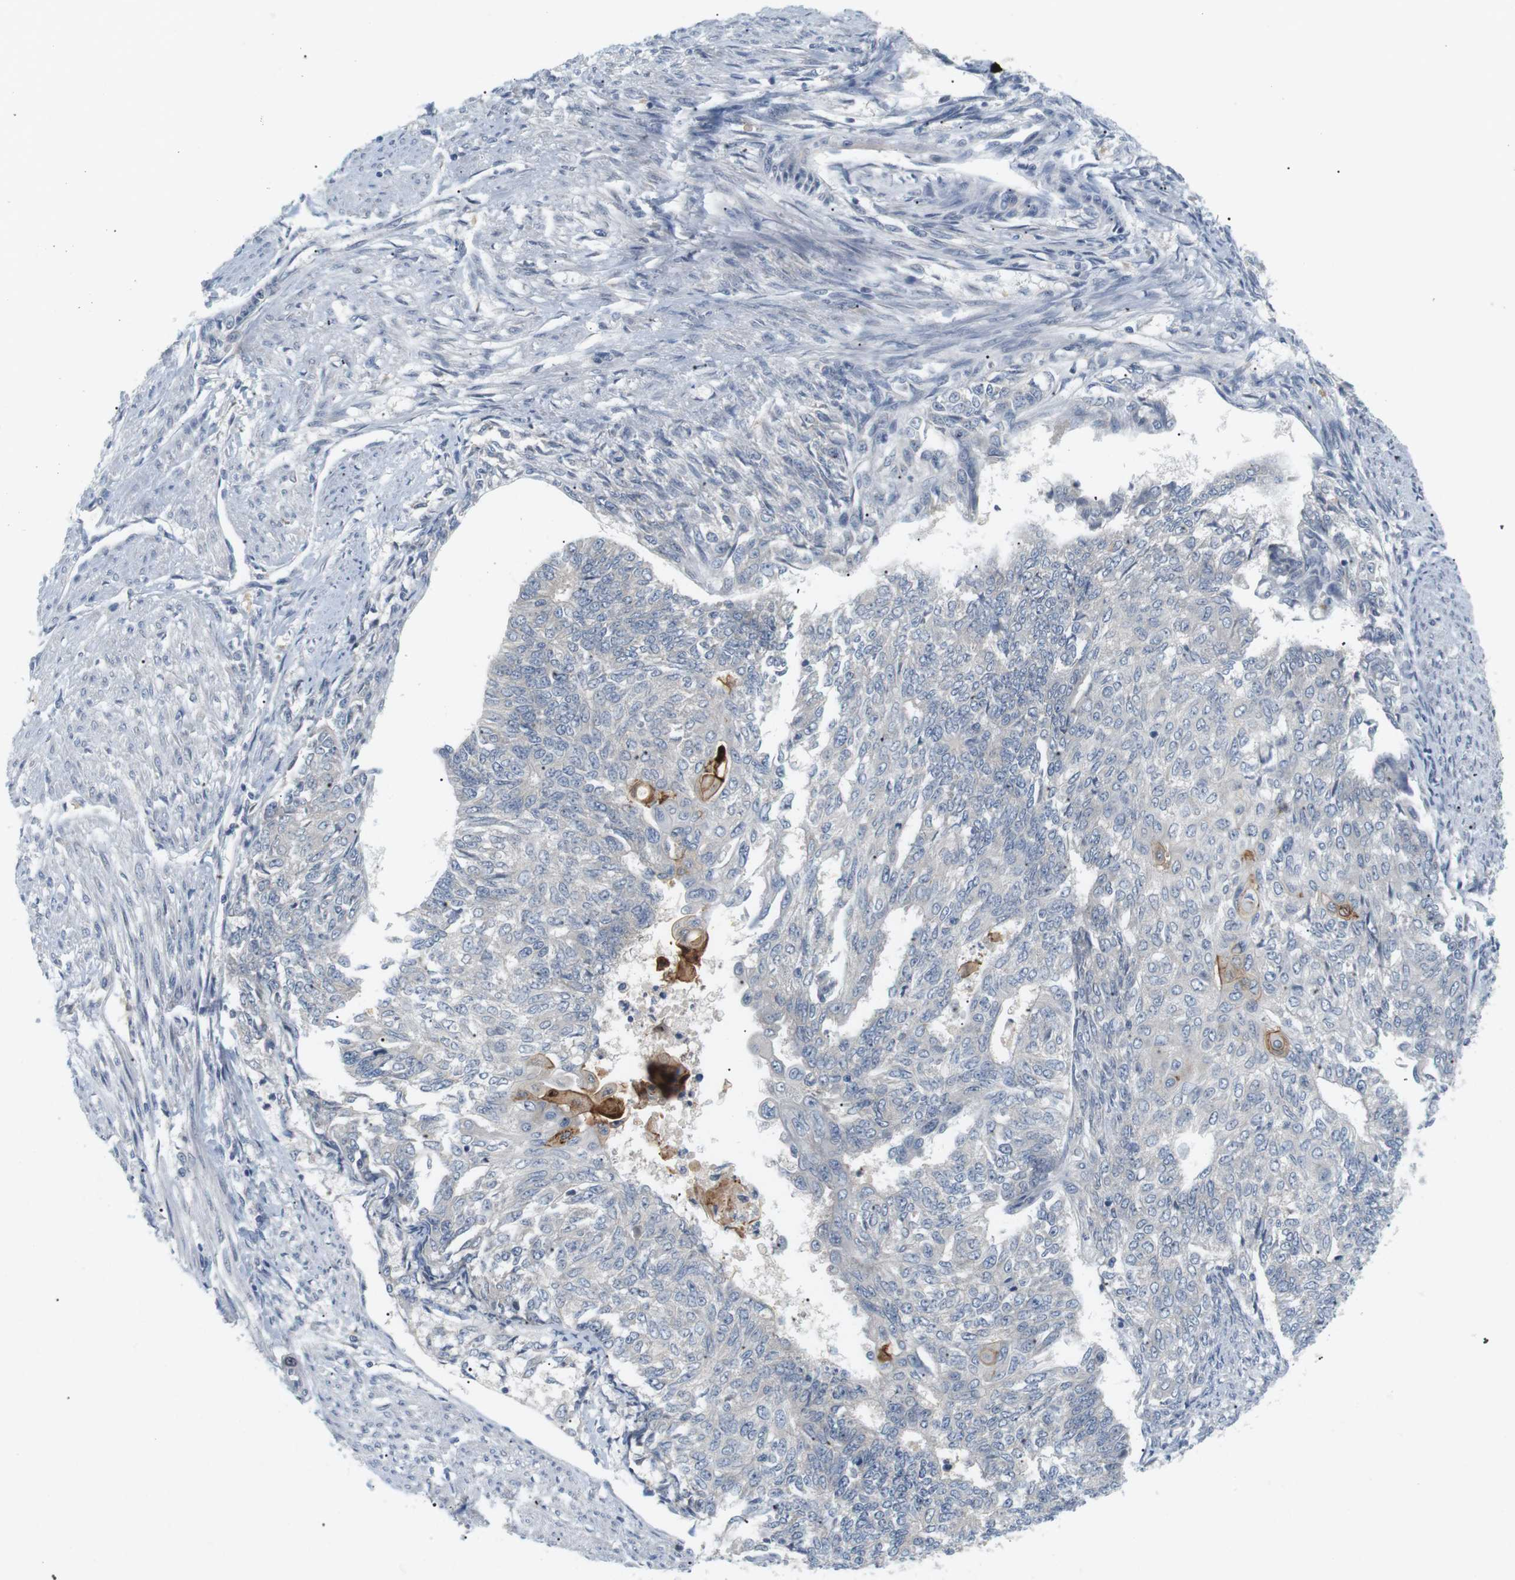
{"staining": {"intensity": "moderate", "quantity": "<25%", "location": "cytoplasmic/membranous"}, "tissue": "endometrial cancer", "cell_type": "Tumor cells", "image_type": "cancer", "snomed": [{"axis": "morphology", "description": "Adenocarcinoma, NOS"}, {"axis": "topography", "description": "Endometrium"}], "caption": "The photomicrograph reveals a brown stain indicating the presence of a protein in the cytoplasmic/membranous of tumor cells in endometrial cancer.", "gene": "EVA1C", "patient": {"sex": "female", "age": 32}}